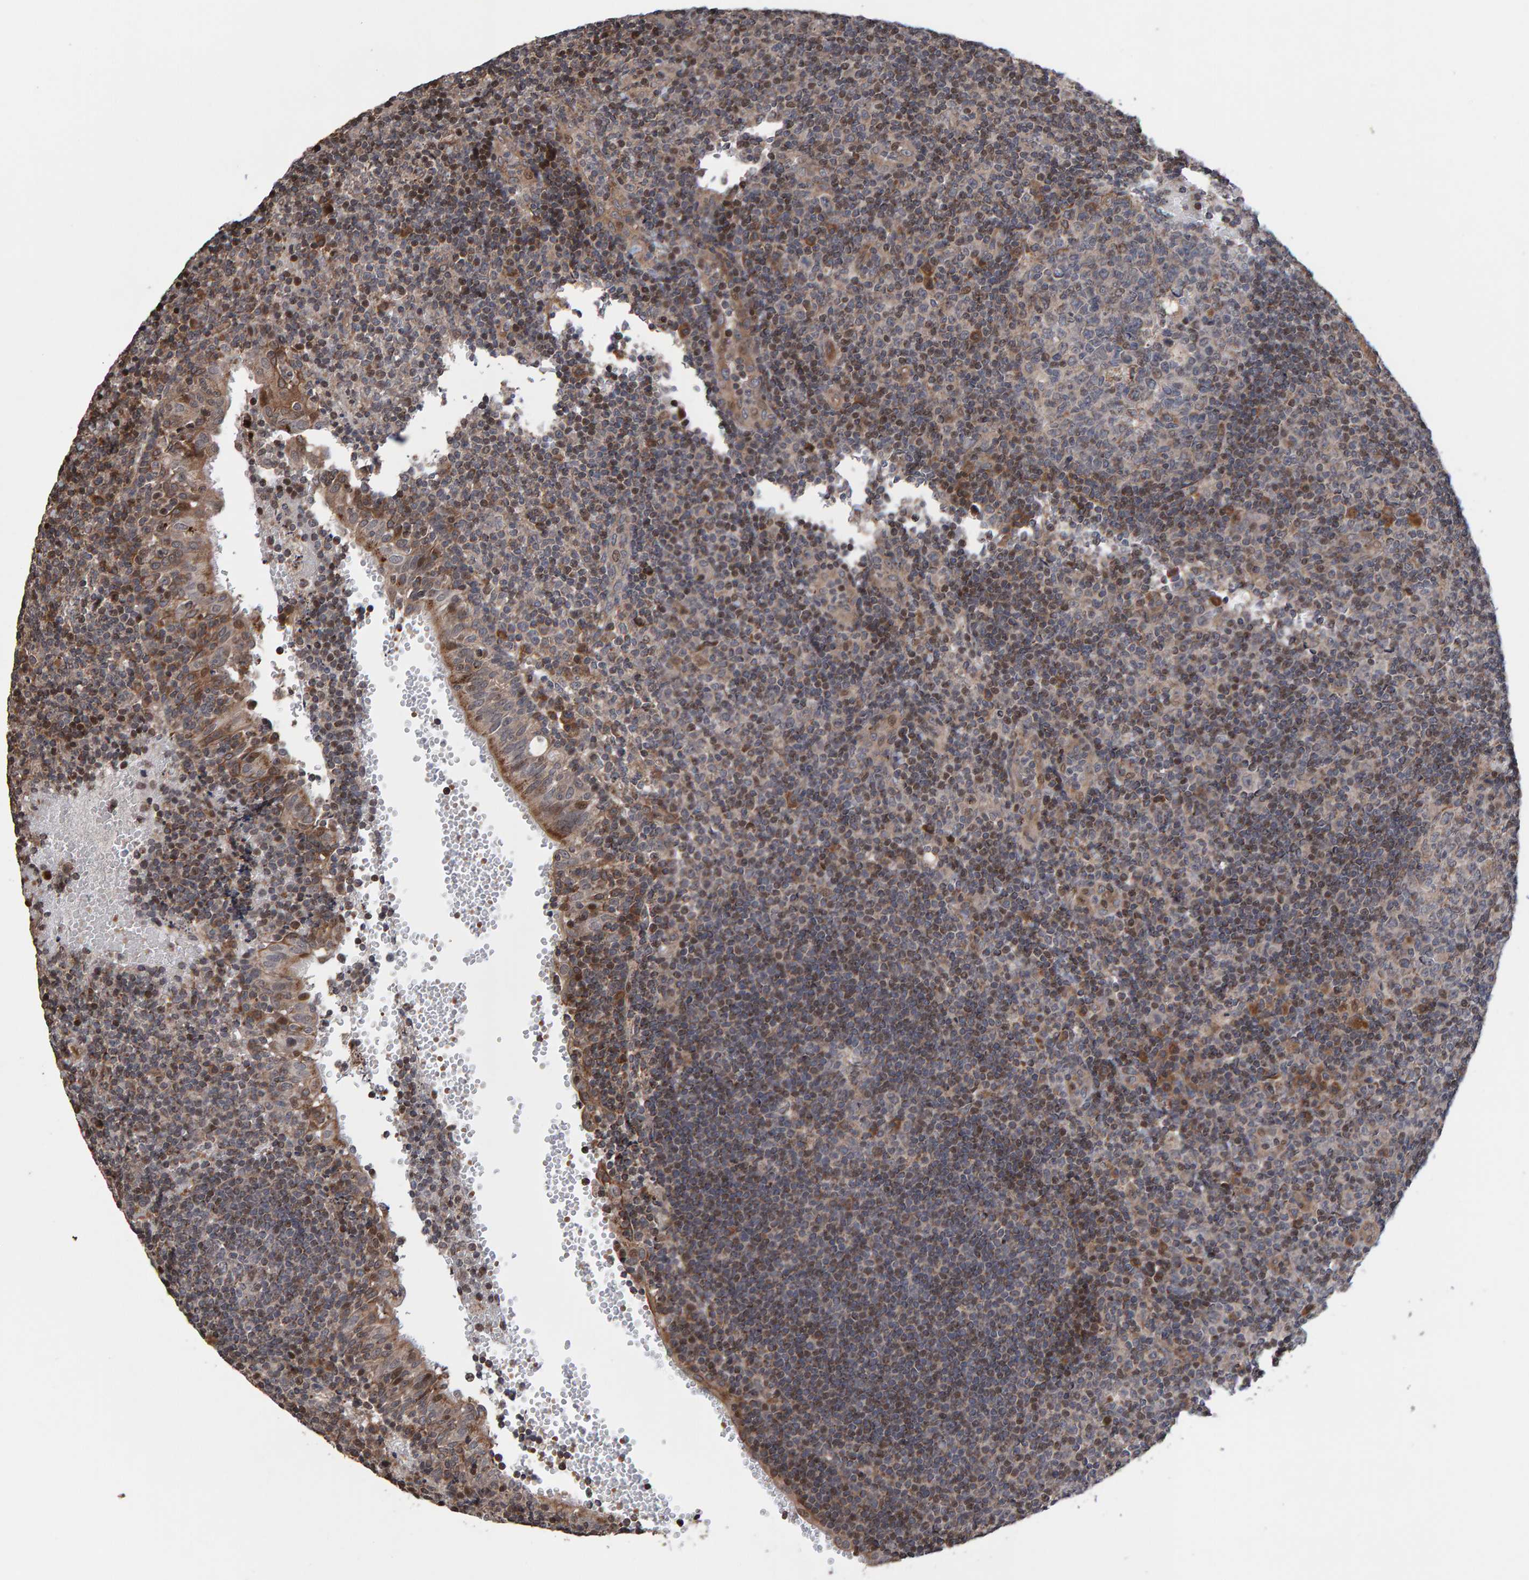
{"staining": {"intensity": "weak", "quantity": "25%-75%", "location": "cytoplasmic/membranous"}, "tissue": "tonsil", "cell_type": "Germinal center cells", "image_type": "normal", "snomed": [{"axis": "morphology", "description": "Normal tissue, NOS"}, {"axis": "topography", "description": "Tonsil"}], "caption": "DAB immunohistochemical staining of normal human tonsil exhibits weak cytoplasmic/membranous protein expression in about 25%-75% of germinal center cells.", "gene": "PECR", "patient": {"sex": "female", "age": 40}}